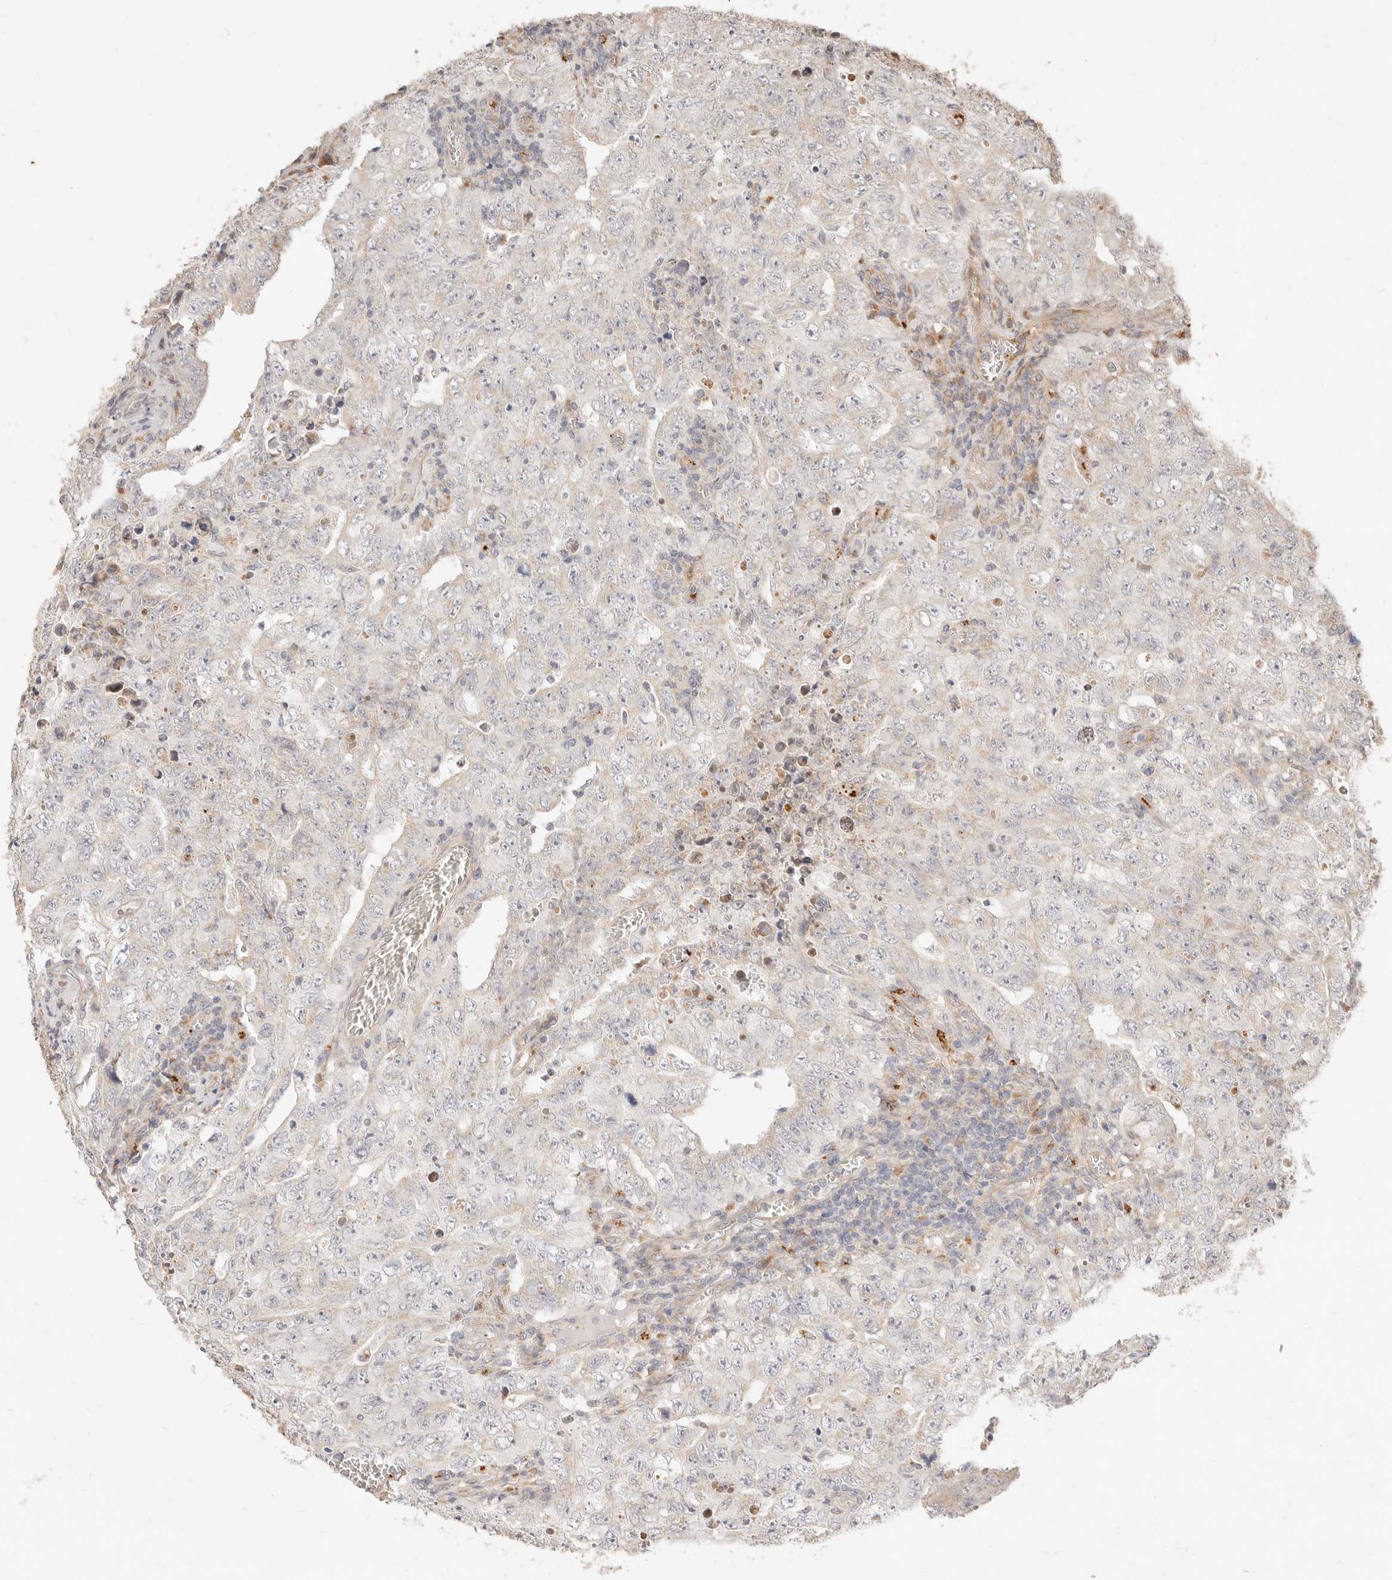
{"staining": {"intensity": "weak", "quantity": "<25%", "location": "cytoplasmic/membranous"}, "tissue": "testis cancer", "cell_type": "Tumor cells", "image_type": "cancer", "snomed": [{"axis": "morphology", "description": "Carcinoma, Embryonal, NOS"}, {"axis": "topography", "description": "Testis"}], "caption": "A micrograph of testis embryonal carcinoma stained for a protein exhibits no brown staining in tumor cells.", "gene": "UBXN10", "patient": {"sex": "male", "age": 26}}